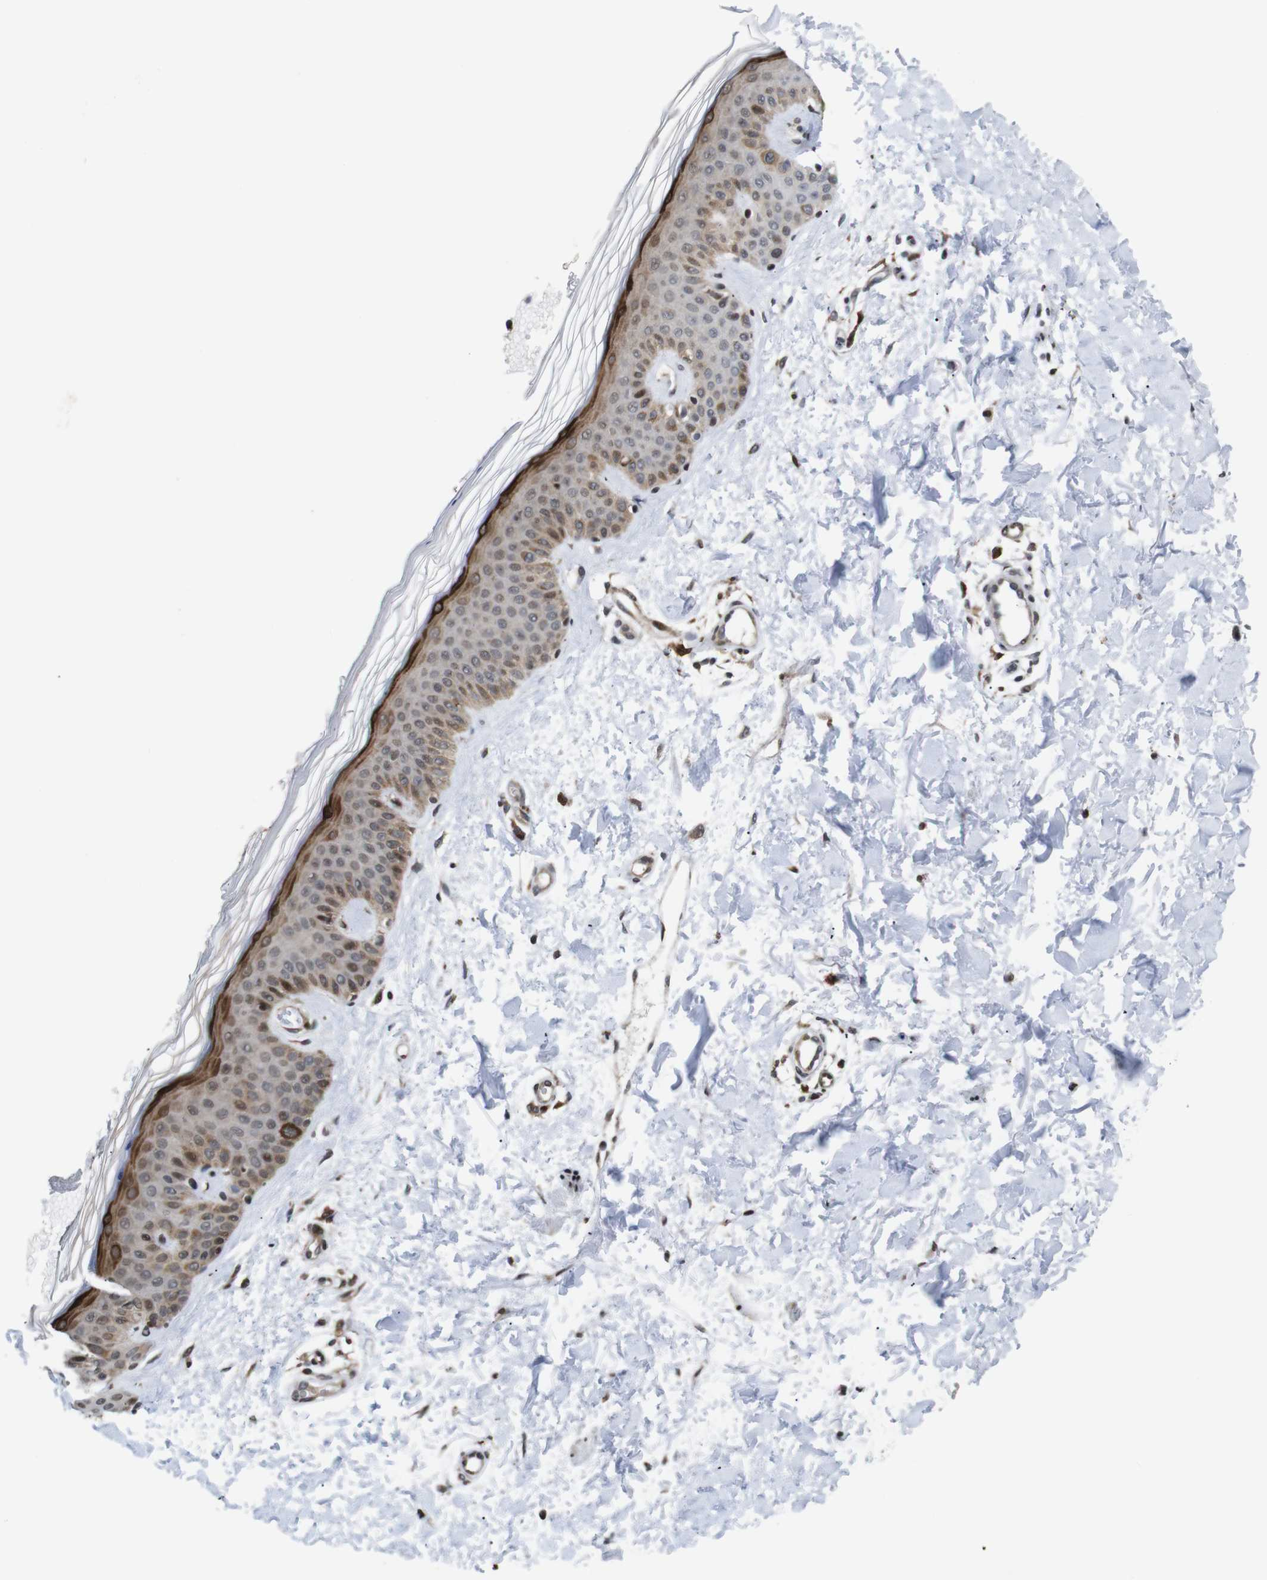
{"staining": {"intensity": "weak", "quantity": ">75%", "location": "cytoplasmic/membranous,nuclear"}, "tissue": "skin", "cell_type": "Fibroblasts", "image_type": "normal", "snomed": [{"axis": "morphology", "description": "Normal tissue, NOS"}, {"axis": "topography", "description": "Skin"}], "caption": "Fibroblasts demonstrate low levels of weak cytoplasmic/membranous,nuclear positivity in about >75% of cells in normal human skin. Nuclei are stained in blue.", "gene": "EIF4G1", "patient": {"sex": "male", "age": 67}}